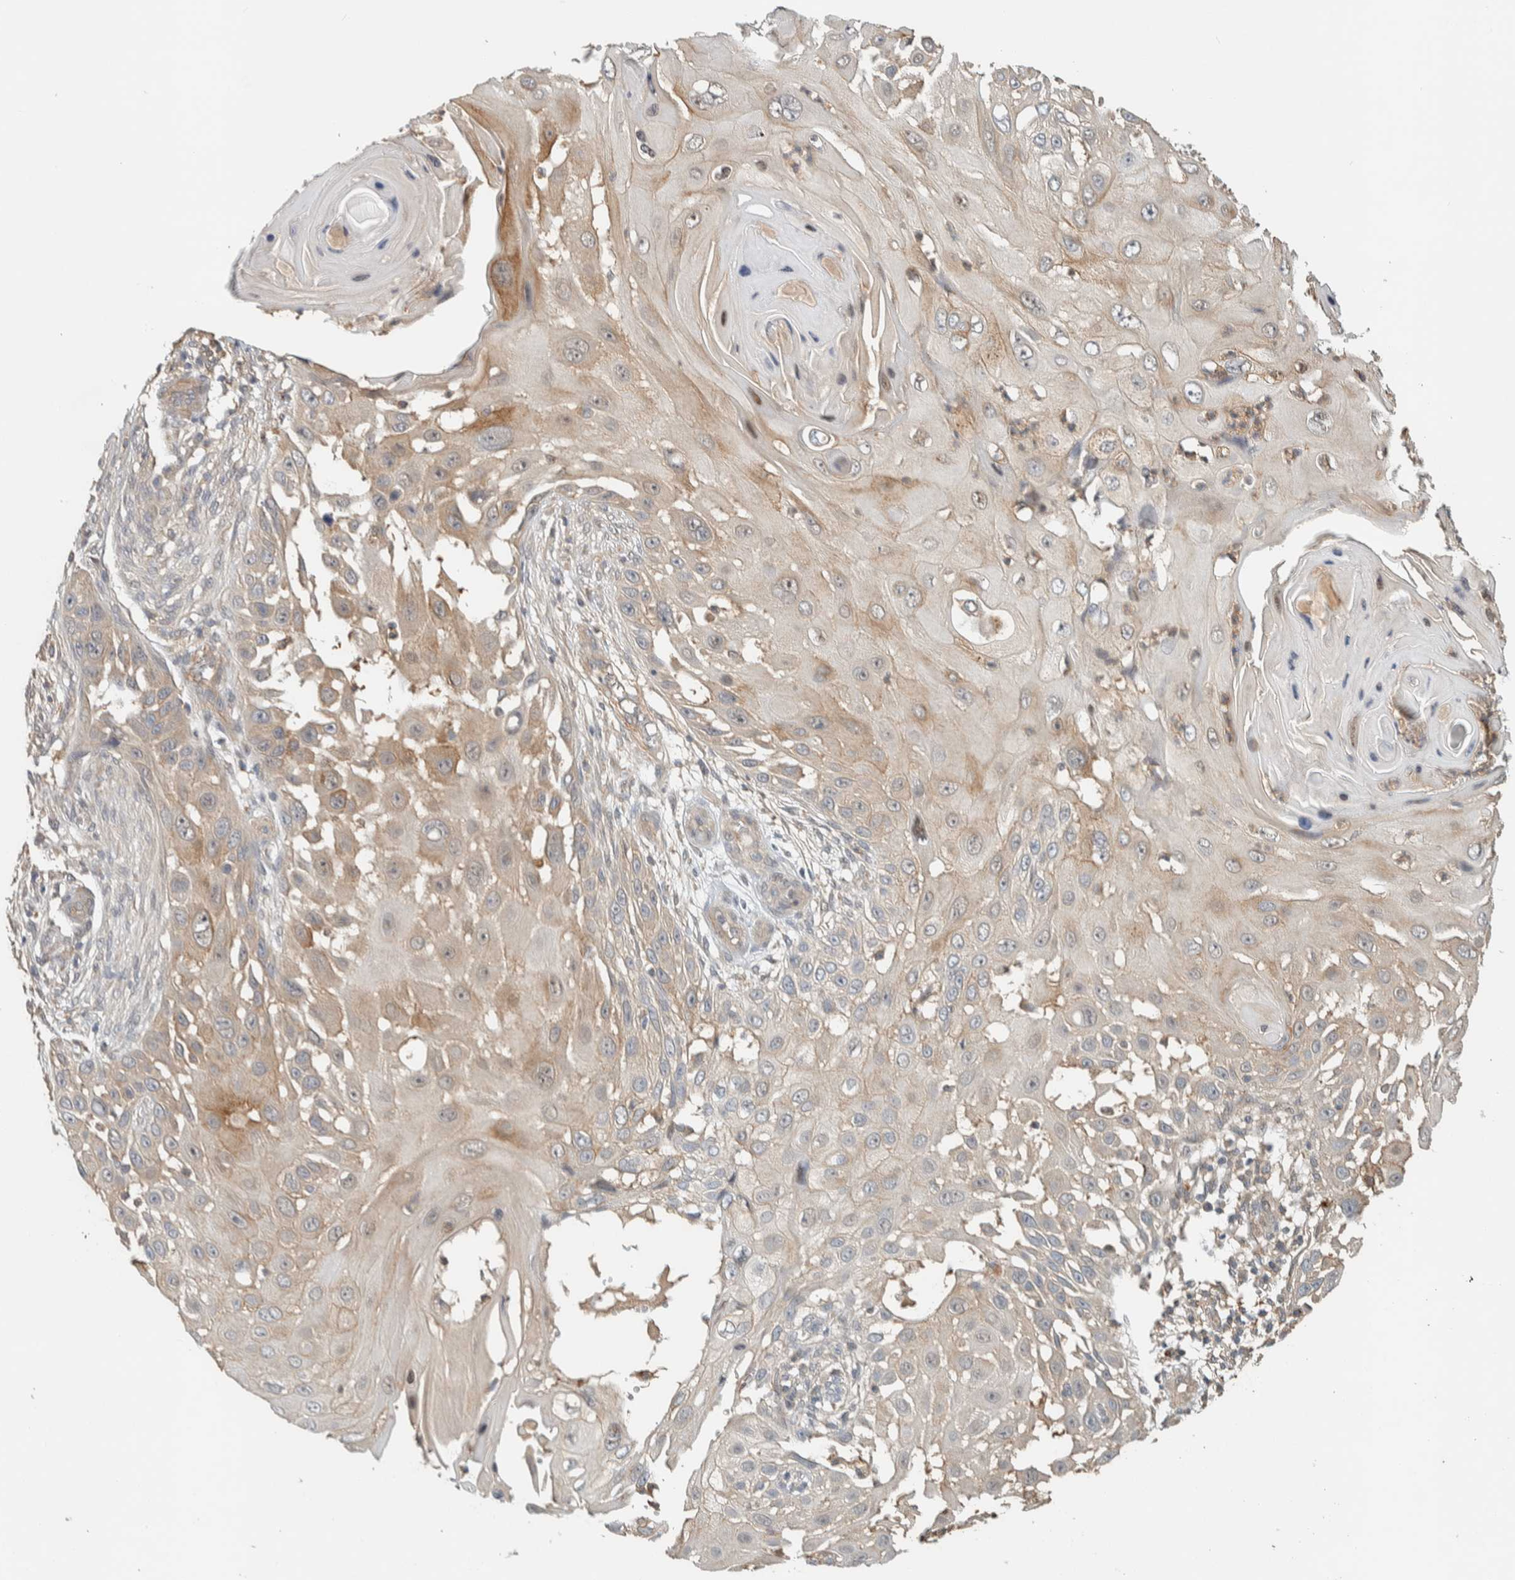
{"staining": {"intensity": "weak", "quantity": "25%-75%", "location": "cytoplasmic/membranous"}, "tissue": "skin cancer", "cell_type": "Tumor cells", "image_type": "cancer", "snomed": [{"axis": "morphology", "description": "Squamous cell carcinoma, NOS"}, {"axis": "topography", "description": "Skin"}], "caption": "Approximately 25%-75% of tumor cells in human skin cancer exhibit weak cytoplasmic/membranous protein staining as visualized by brown immunohistochemical staining.", "gene": "RAB11FIP1", "patient": {"sex": "female", "age": 44}}